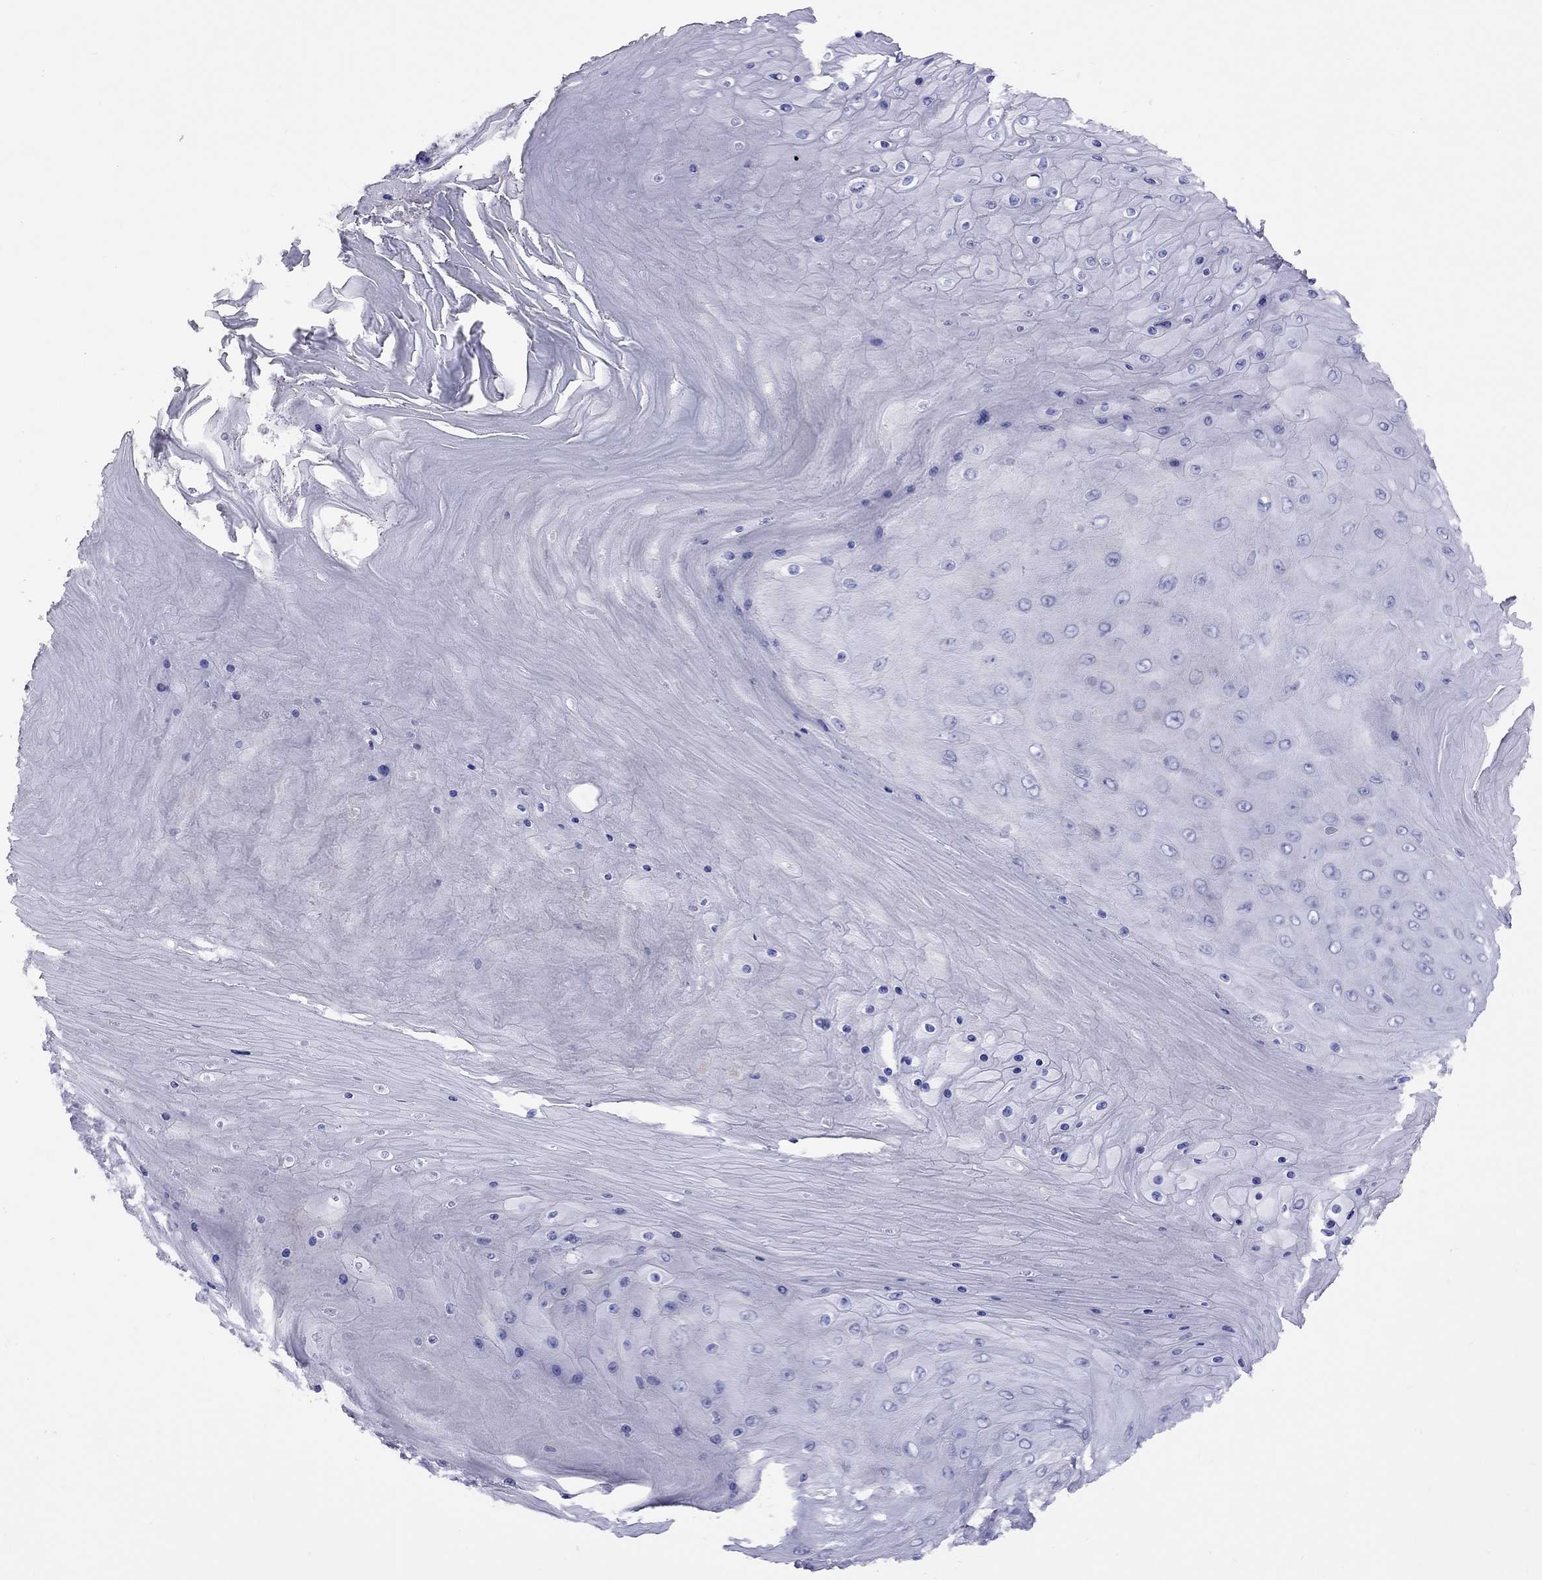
{"staining": {"intensity": "negative", "quantity": "none", "location": "none"}, "tissue": "skin cancer", "cell_type": "Tumor cells", "image_type": "cancer", "snomed": [{"axis": "morphology", "description": "Squamous cell carcinoma, NOS"}, {"axis": "topography", "description": "Skin"}], "caption": "This is an immunohistochemistry histopathology image of human skin cancer. There is no expression in tumor cells.", "gene": "SPINT4", "patient": {"sex": "male", "age": 62}}